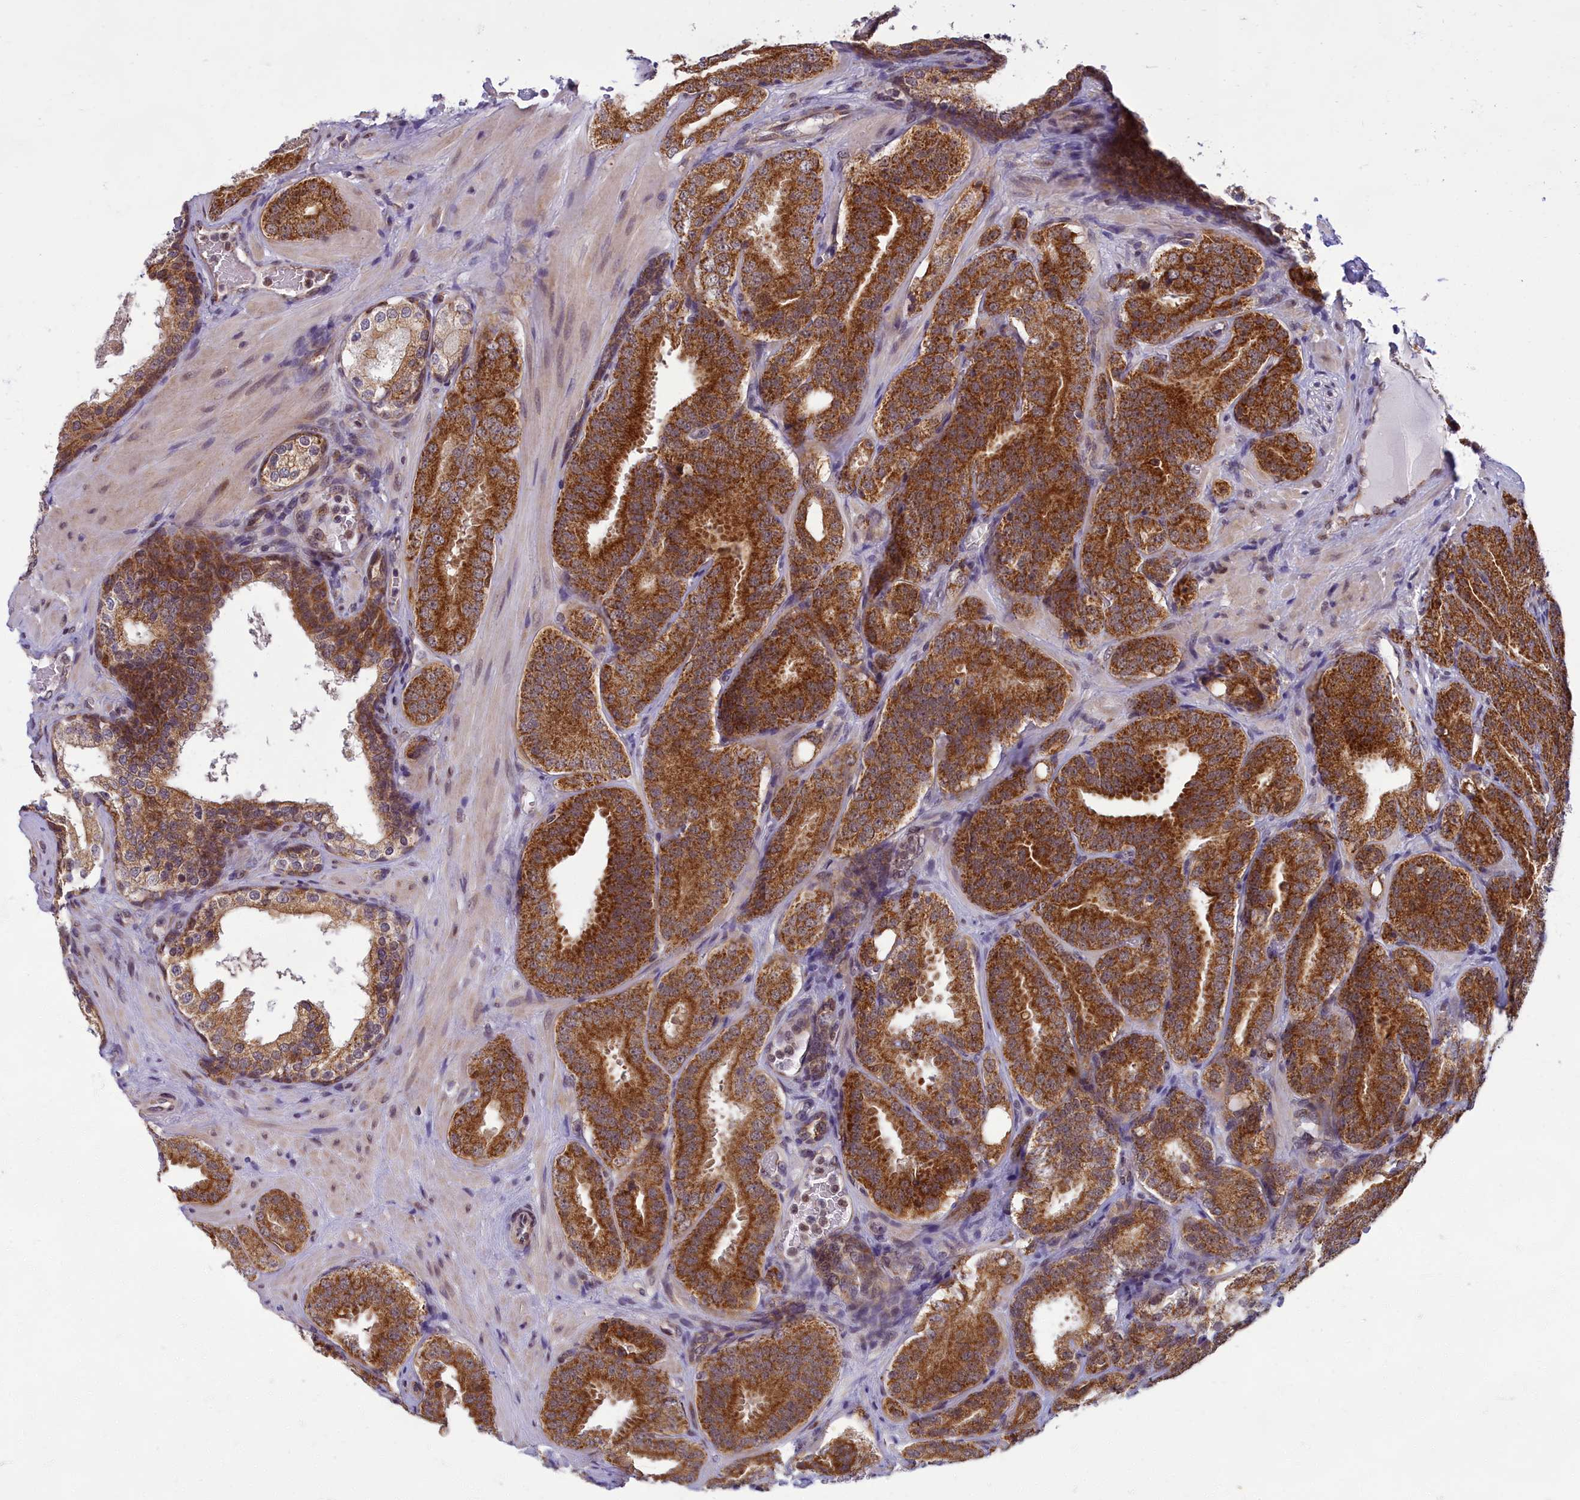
{"staining": {"intensity": "strong", "quantity": ">75%", "location": "cytoplasmic/membranous"}, "tissue": "prostate cancer", "cell_type": "Tumor cells", "image_type": "cancer", "snomed": [{"axis": "morphology", "description": "Adenocarcinoma, High grade"}, {"axis": "topography", "description": "Prostate"}], "caption": "IHC image of human prostate cancer (adenocarcinoma (high-grade)) stained for a protein (brown), which demonstrates high levels of strong cytoplasmic/membranous expression in approximately >75% of tumor cells.", "gene": "EARS2", "patient": {"sex": "male", "age": 63}}